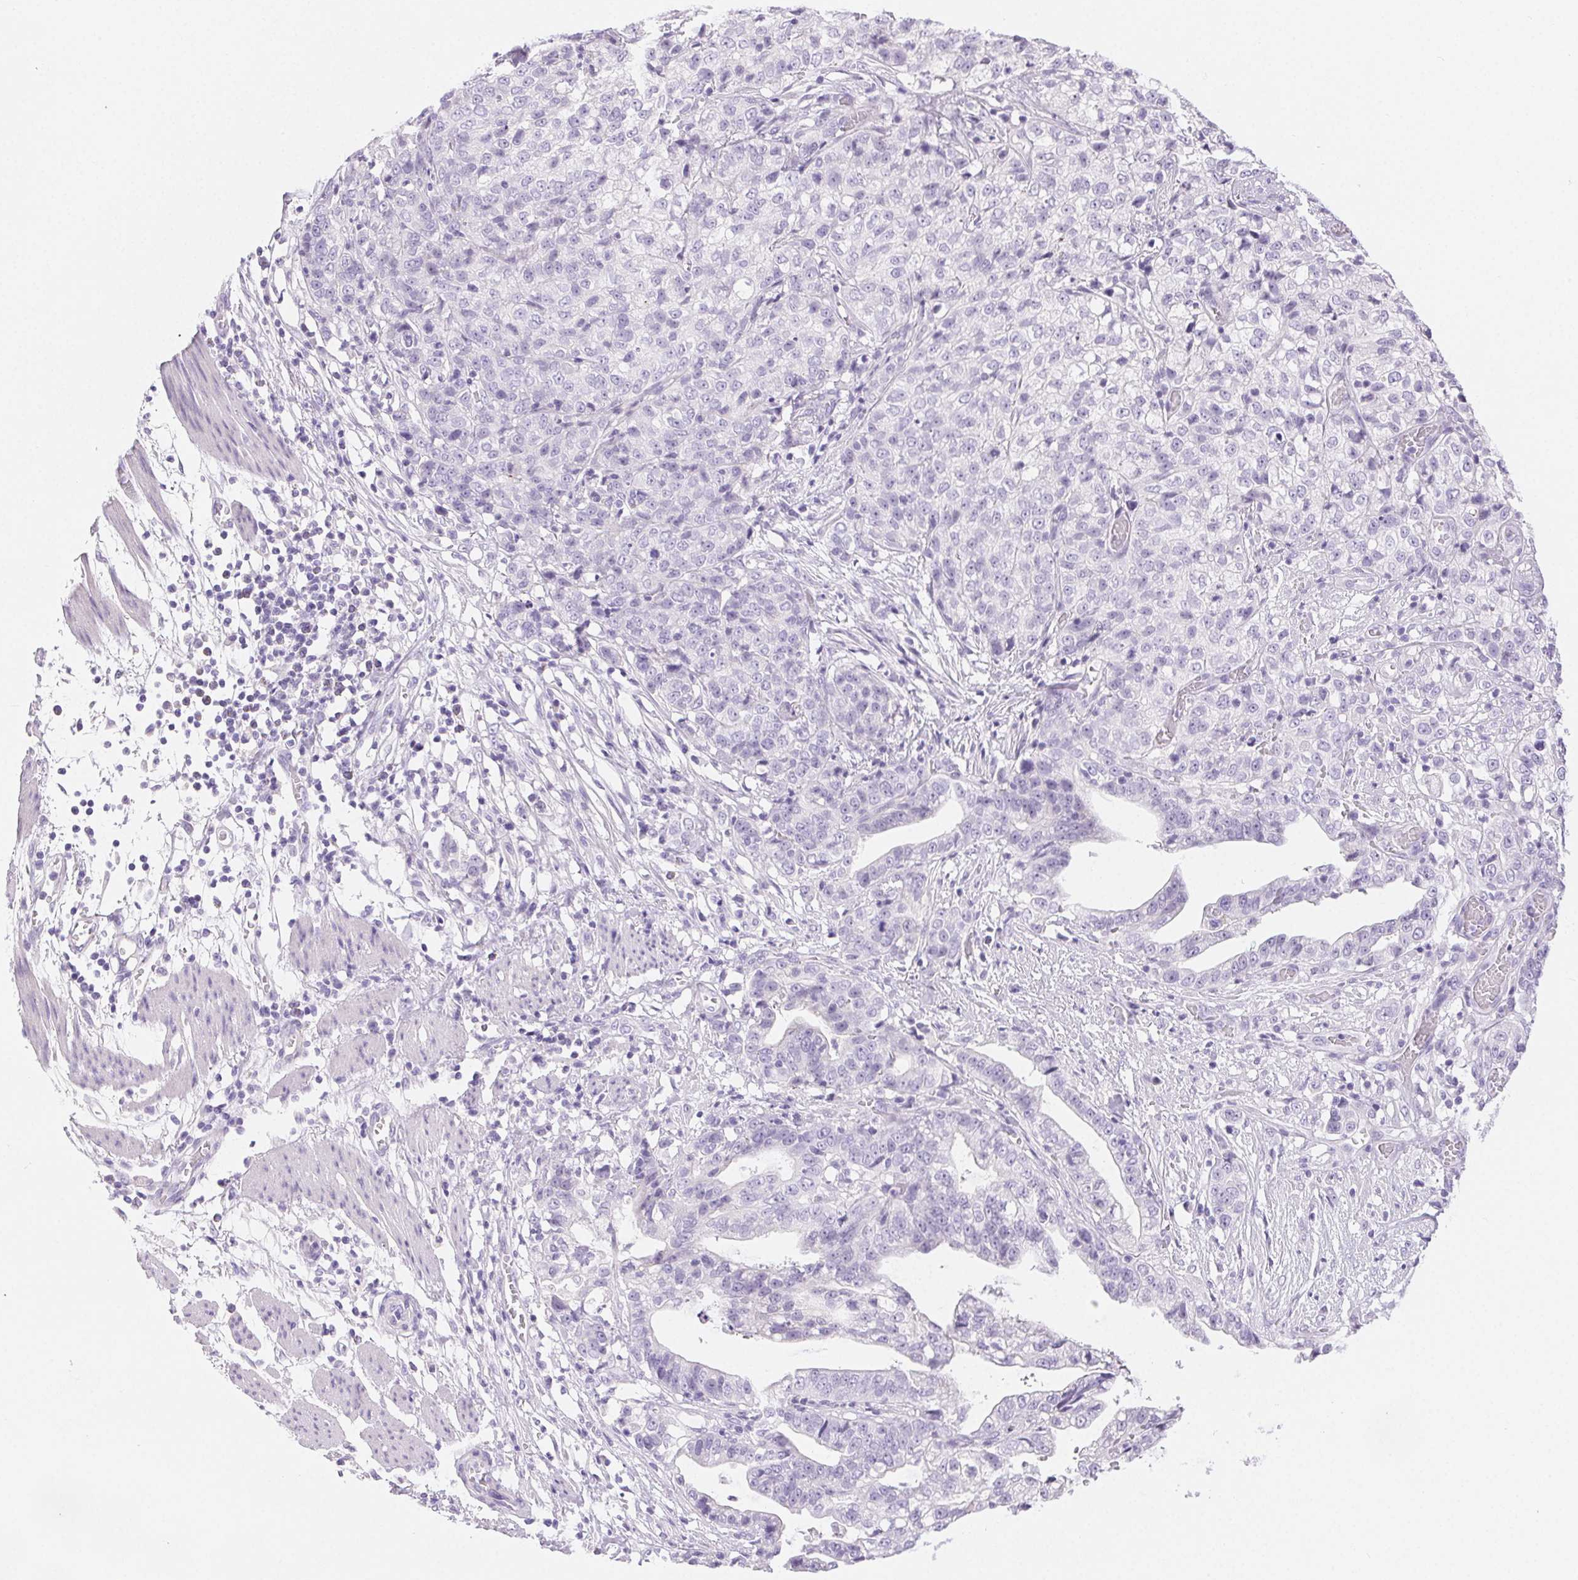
{"staining": {"intensity": "negative", "quantity": "none", "location": "none"}, "tissue": "stomach cancer", "cell_type": "Tumor cells", "image_type": "cancer", "snomed": [{"axis": "morphology", "description": "Adenocarcinoma, NOS"}, {"axis": "topography", "description": "Stomach, upper"}], "caption": "This is a photomicrograph of immunohistochemistry (IHC) staining of stomach cancer (adenocarcinoma), which shows no positivity in tumor cells.", "gene": "CLDN16", "patient": {"sex": "female", "age": 67}}